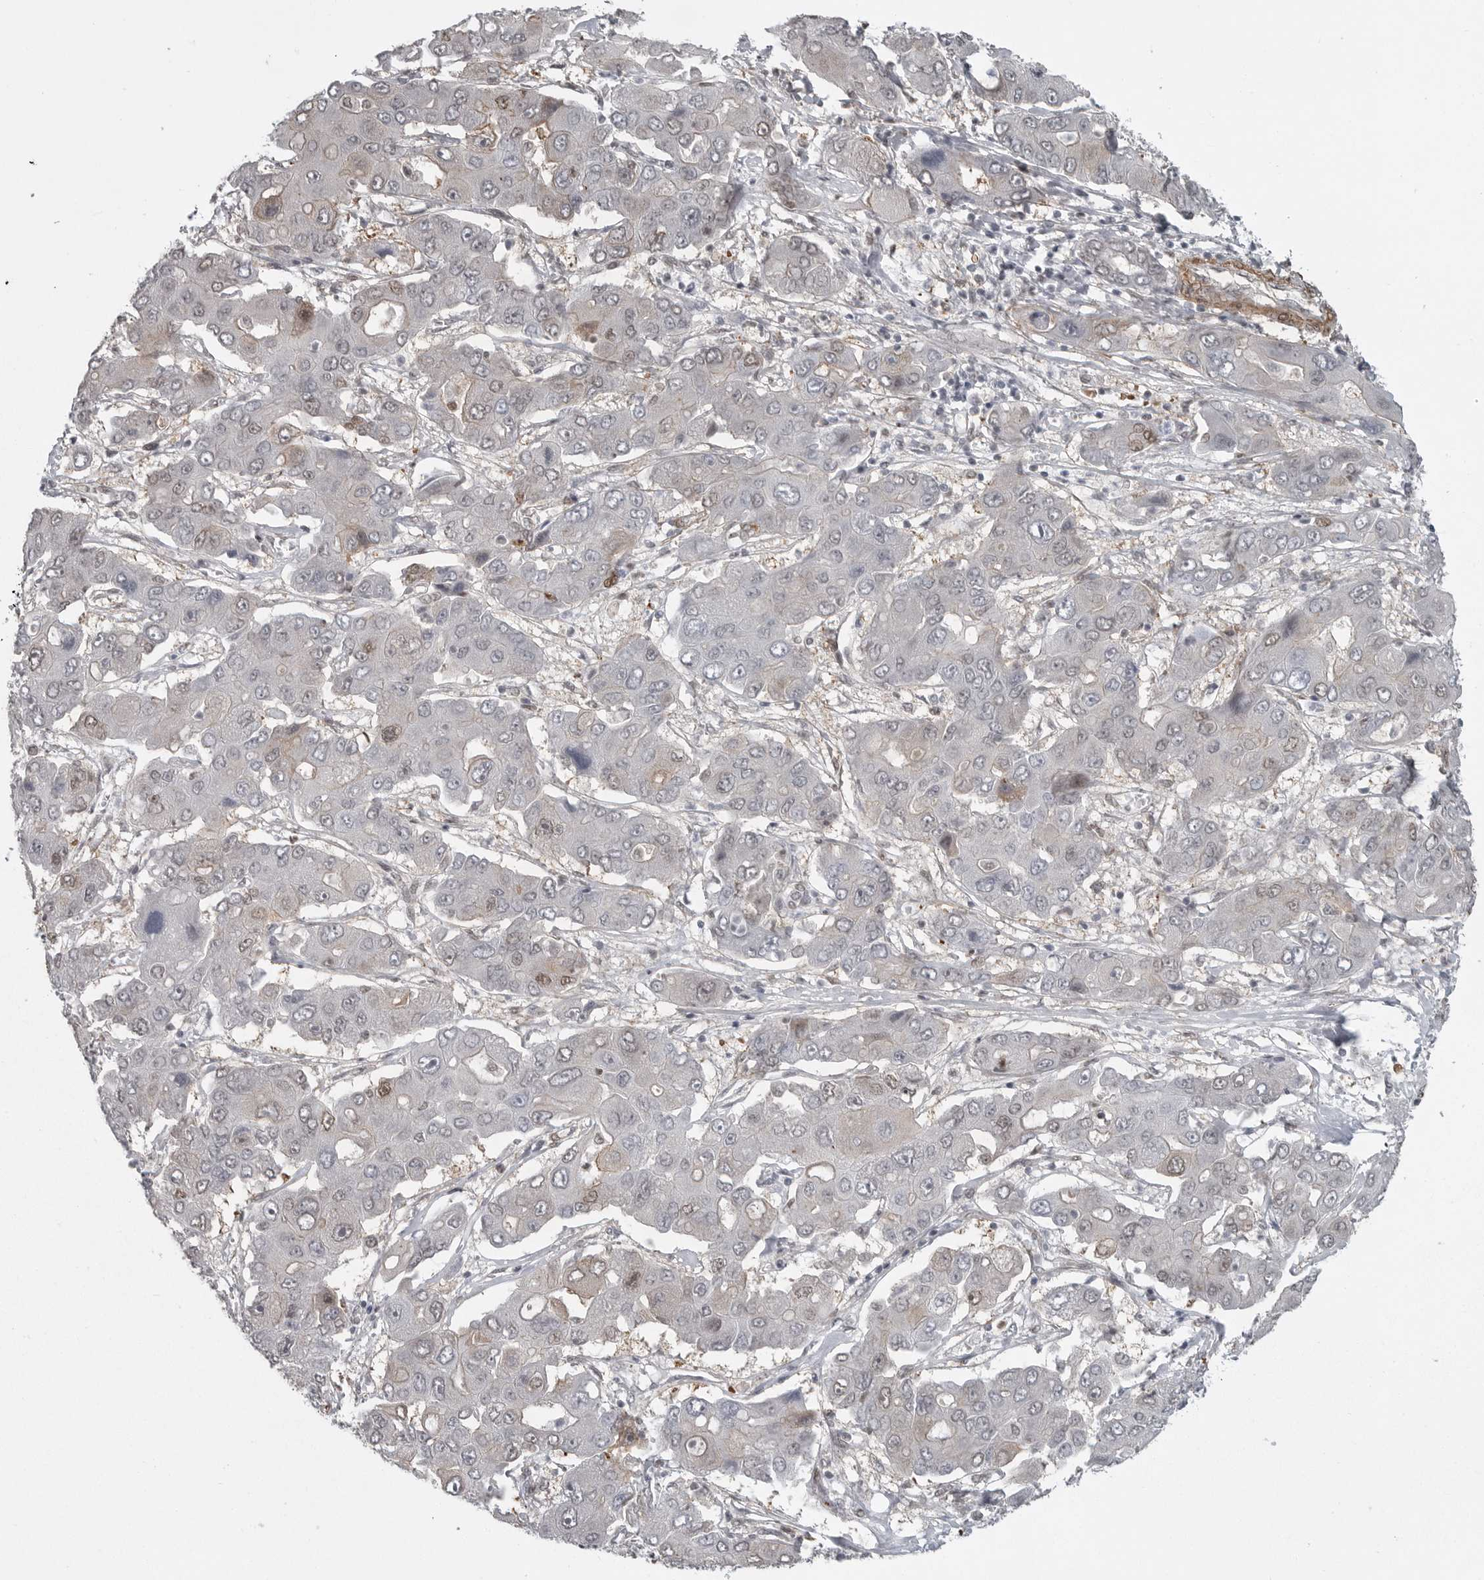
{"staining": {"intensity": "weak", "quantity": "<25%", "location": "nuclear"}, "tissue": "liver cancer", "cell_type": "Tumor cells", "image_type": "cancer", "snomed": [{"axis": "morphology", "description": "Cholangiocarcinoma"}, {"axis": "topography", "description": "Liver"}], "caption": "The micrograph shows no staining of tumor cells in liver cancer (cholangiocarcinoma).", "gene": "HMGN3", "patient": {"sex": "male", "age": 67}}